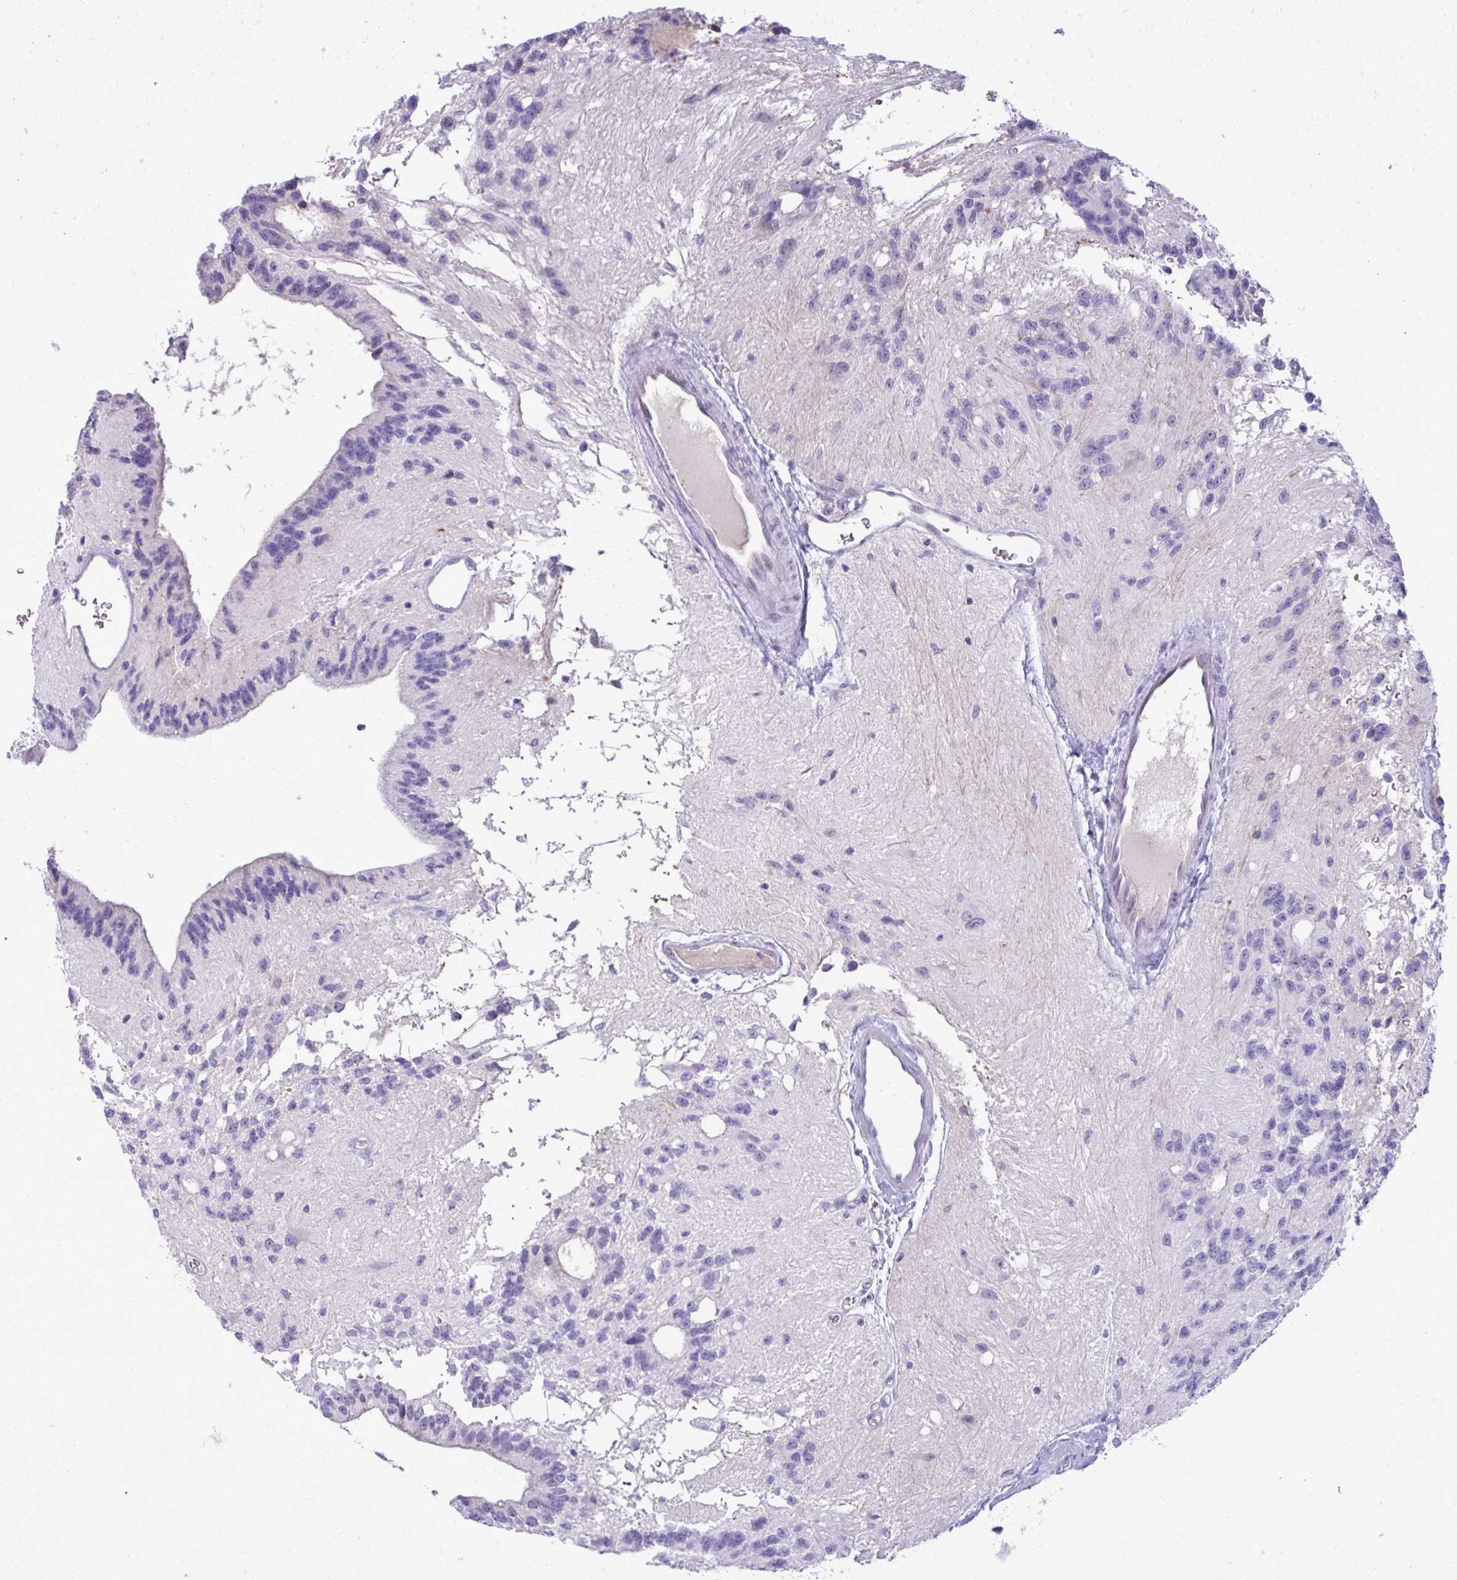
{"staining": {"intensity": "negative", "quantity": "none", "location": "none"}, "tissue": "glioma", "cell_type": "Tumor cells", "image_type": "cancer", "snomed": [{"axis": "morphology", "description": "Glioma, malignant, Low grade"}, {"axis": "topography", "description": "Brain"}], "caption": "This image is of malignant glioma (low-grade) stained with immunohistochemistry (IHC) to label a protein in brown with the nuclei are counter-stained blue. There is no staining in tumor cells. (DAB immunohistochemistry with hematoxylin counter stain).", "gene": "PITPNM3", "patient": {"sex": "male", "age": 31}}